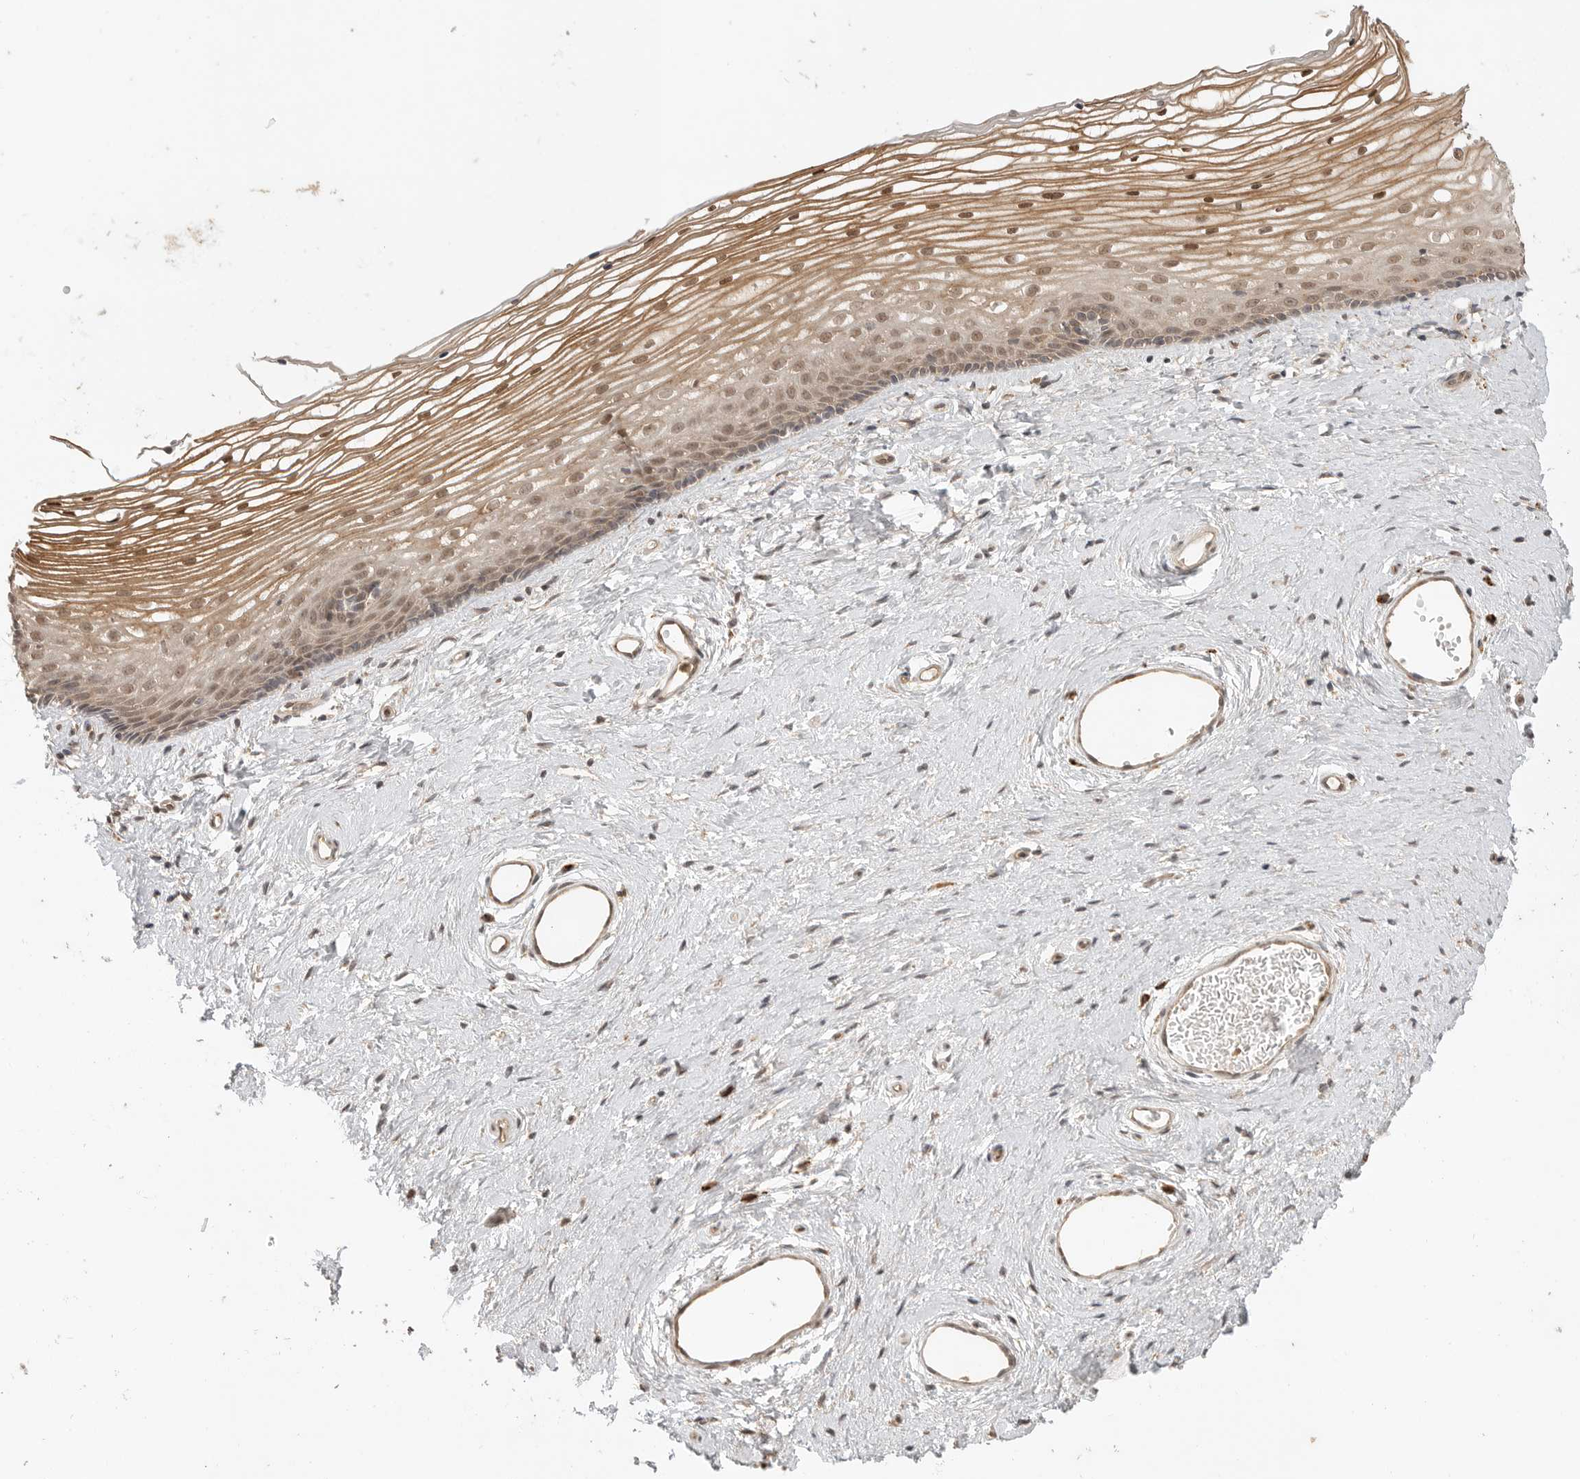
{"staining": {"intensity": "moderate", "quantity": ">75%", "location": "cytoplasmic/membranous,nuclear"}, "tissue": "vagina", "cell_type": "Squamous epithelial cells", "image_type": "normal", "snomed": [{"axis": "morphology", "description": "Normal tissue, NOS"}, {"axis": "topography", "description": "Vagina"}], "caption": "Moderate cytoplasmic/membranous,nuclear protein expression is seen in approximately >75% of squamous epithelial cells in vagina. (Stains: DAB in brown, nuclei in blue, Microscopy: brightfield microscopy at high magnification).", "gene": "ZNF232", "patient": {"sex": "female", "age": 46}}